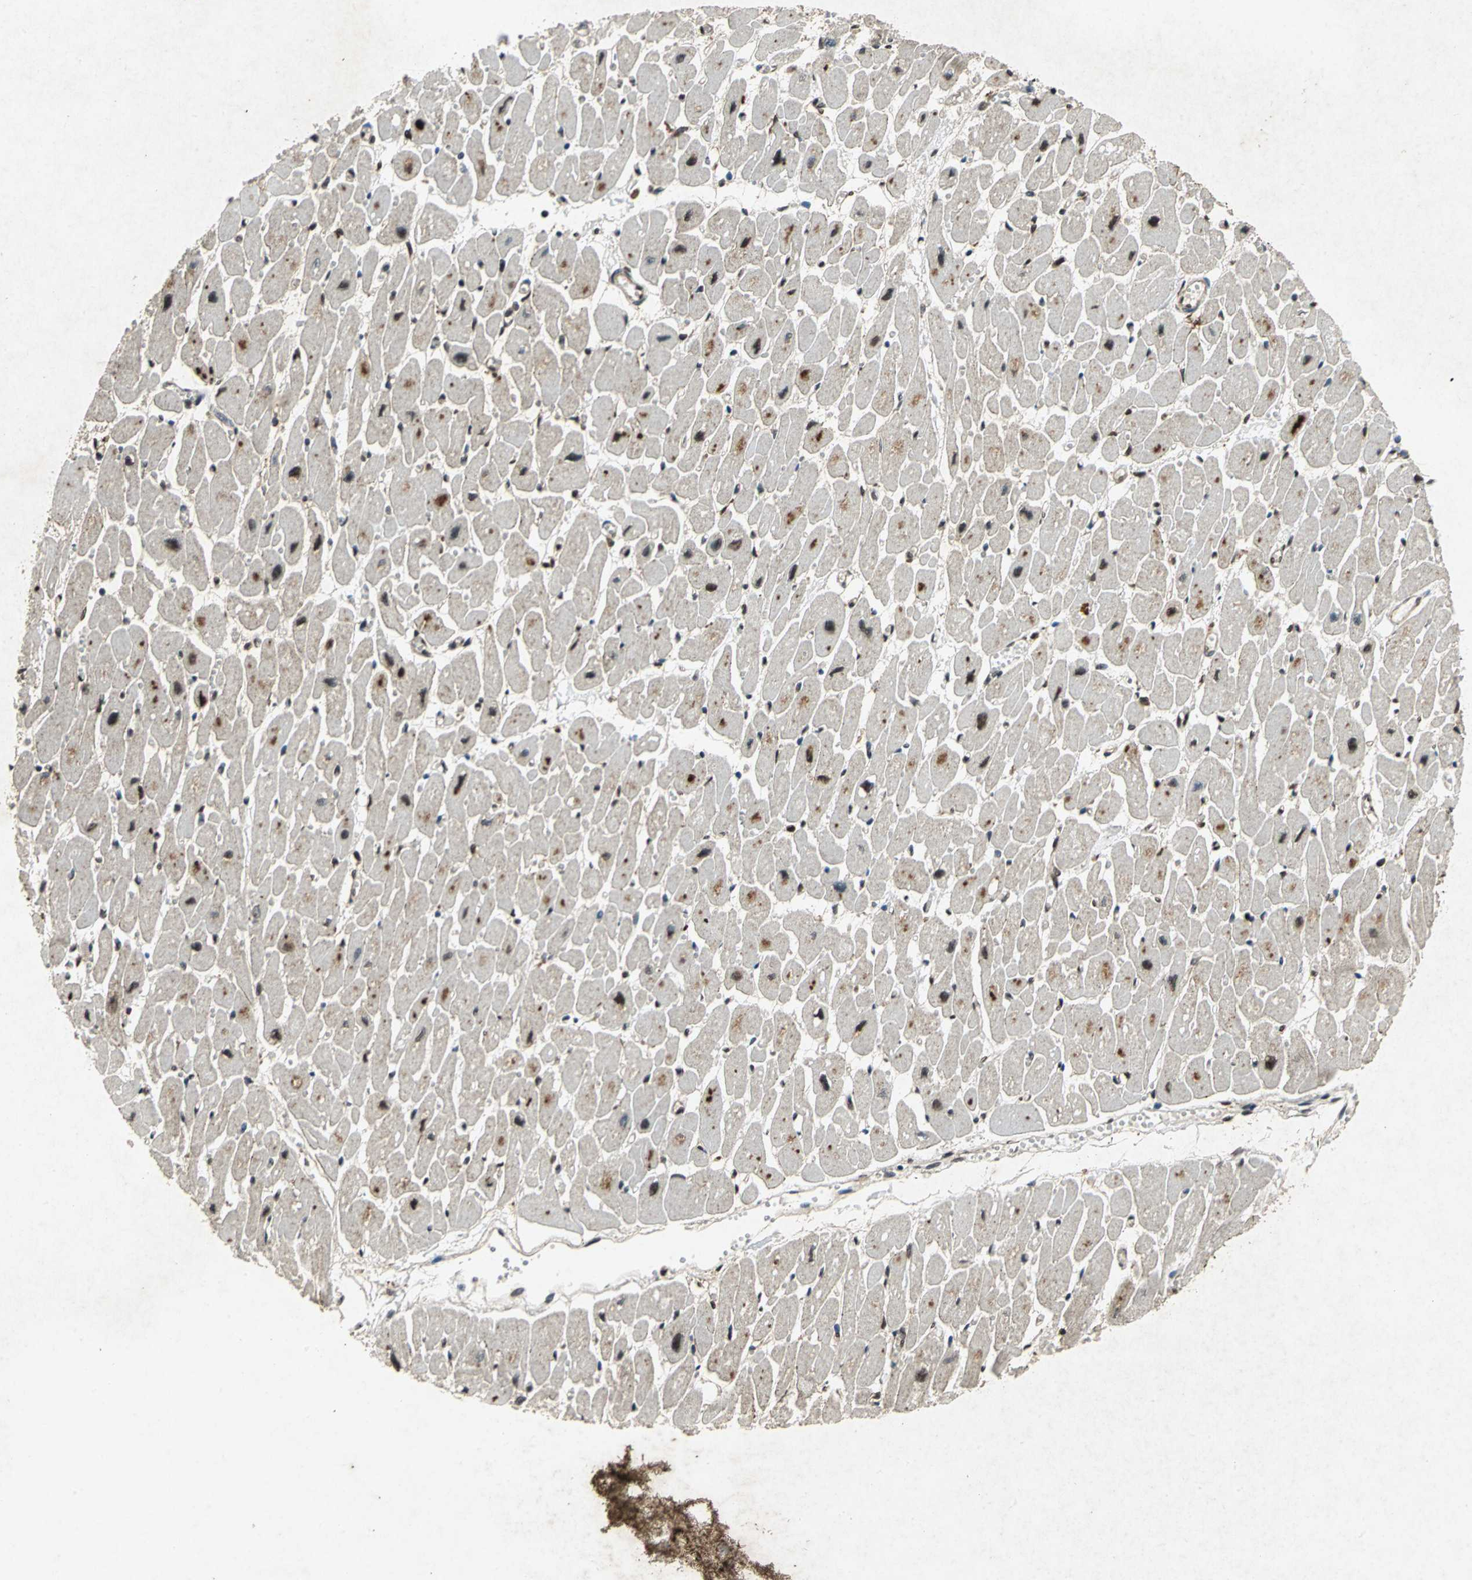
{"staining": {"intensity": "strong", "quantity": ">75%", "location": "nuclear"}, "tissue": "heart muscle", "cell_type": "Cardiomyocytes", "image_type": "normal", "snomed": [{"axis": "morphology", "description": "Normal tissue, NOS"}, {"axis": "topography", "description": "Heart"}], "caption": "Human heart muscle stained with a protein marker displays strong staining in cardiomyocytes.", "gene": "ANP32A", "patient": {"sex": "female", "age": 54}}